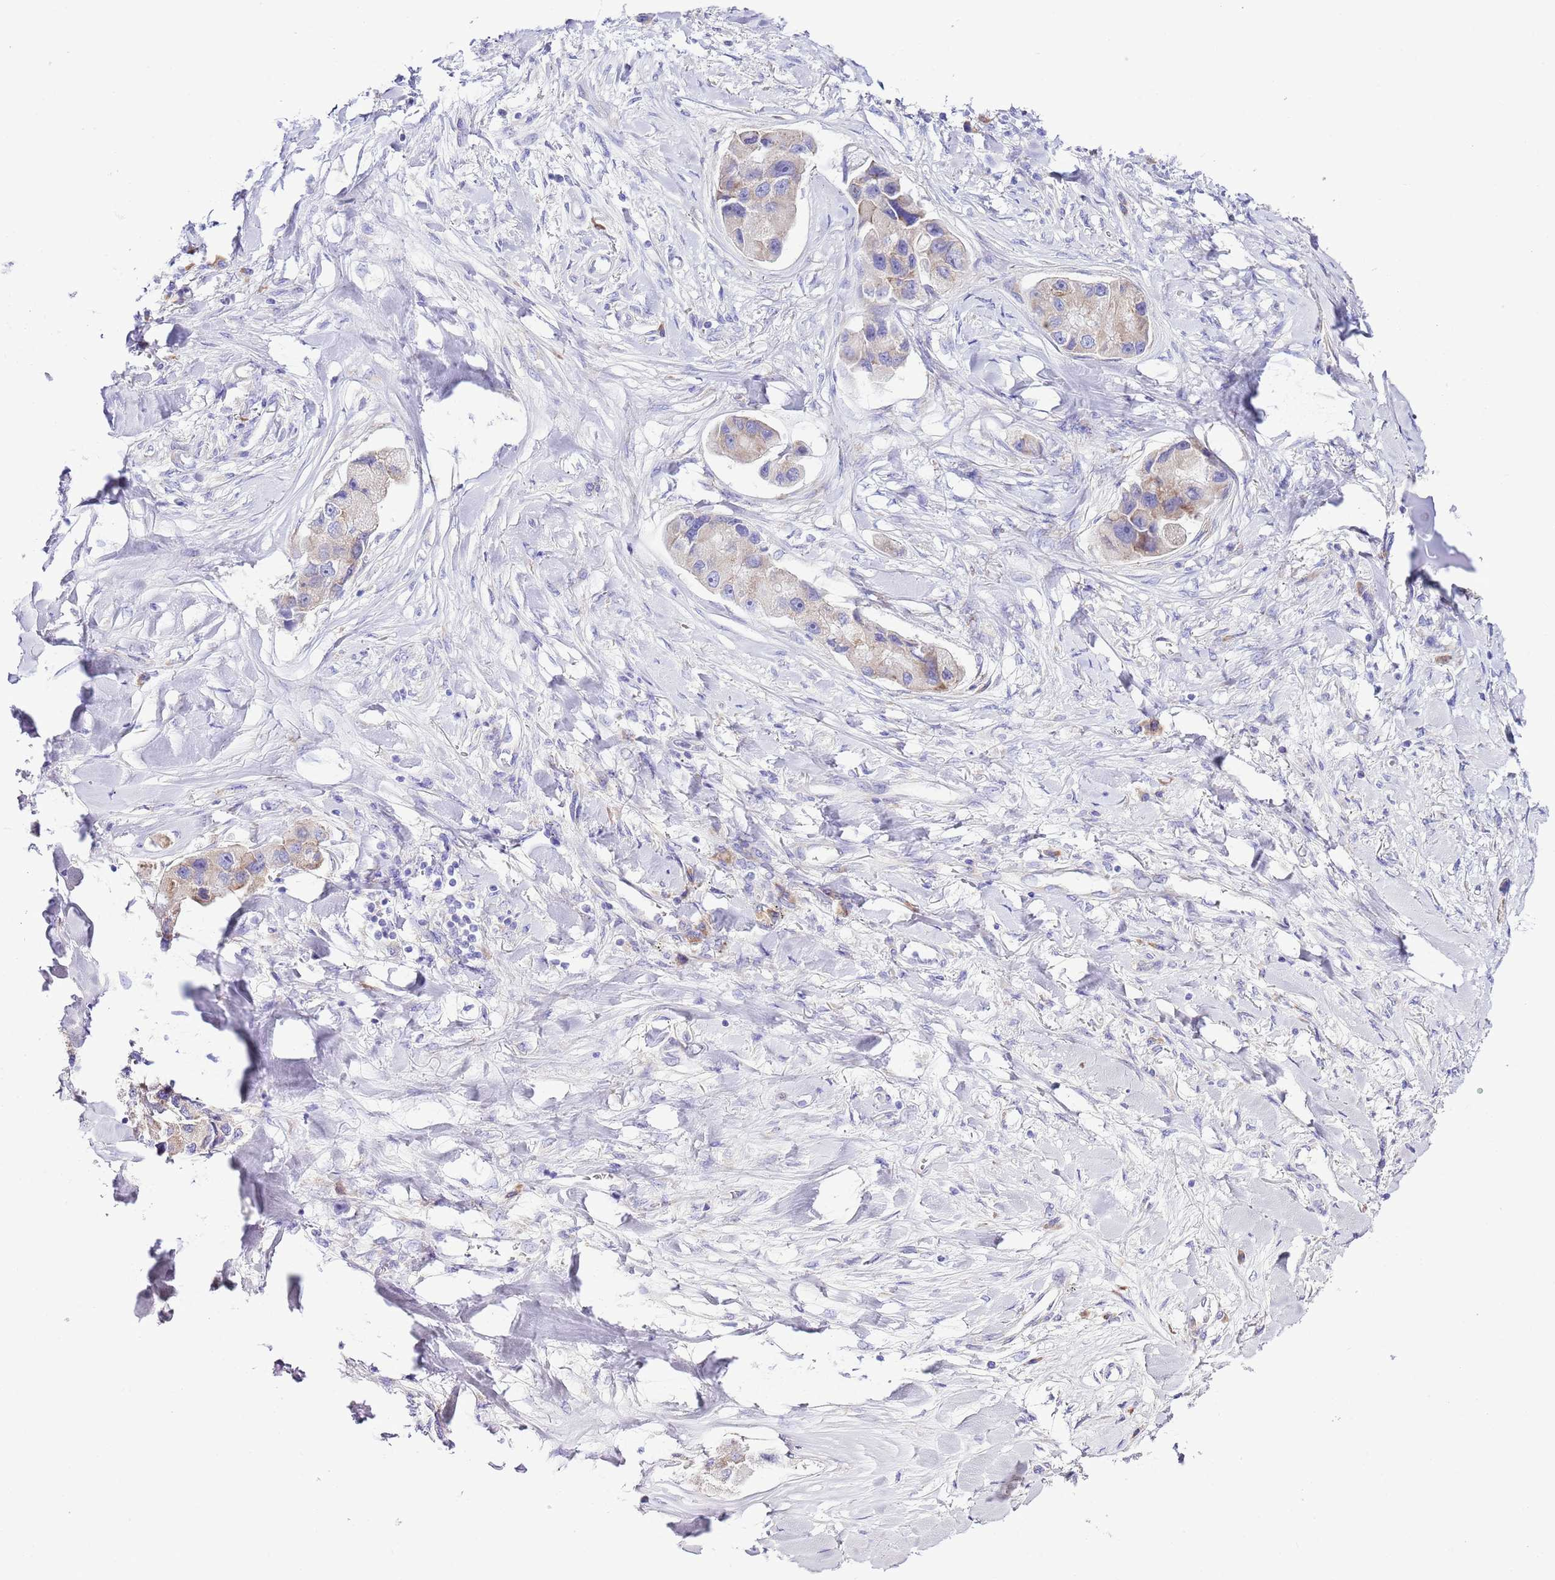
{"staining": {"intensity": "weak", "quantity": "<25%", "location": "cytoplasmic/membranous"}, "tissue": "lung cancer", "cell_type": "Tumor cells", "image_type": "cancer", "snomed": [{"axis": "morphology", "description": "Adenocarcinoma, NOS"}, {"axis": "topography", "description": "Lung"}], "caption": "This is an immunohistochemistry micrograph of human lung cancer (adenocarcinoma). There is no positivity in tumor cells.", "gene": "RPS10", "patient": {"sex": "female", "age": 54}}